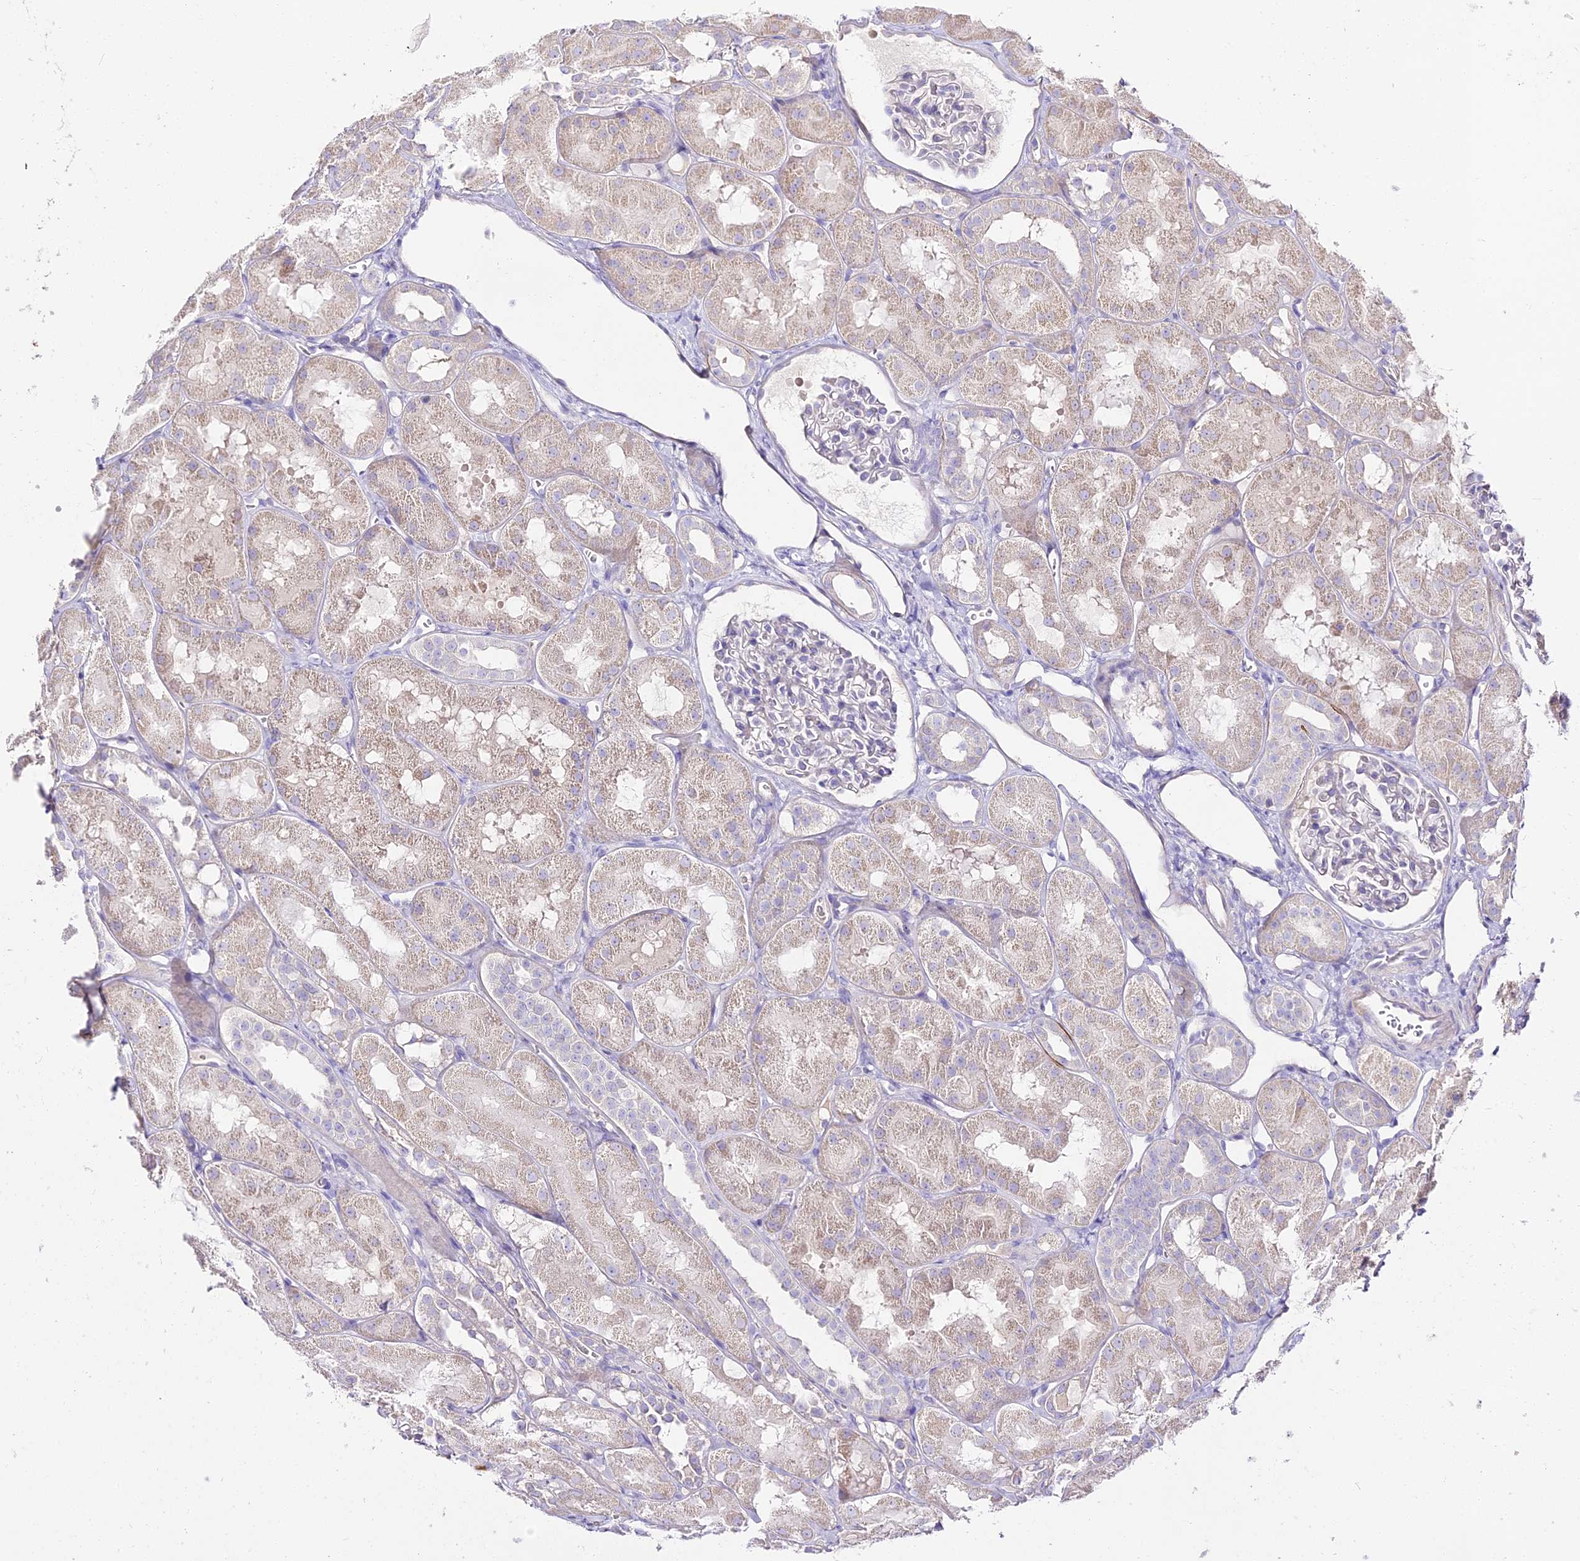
{"staining": {"intensity": "negative", "quantity": "none", "location": "none"}, "tissue": "kidney", "cell_type": "Cells in glomeruli", "image_type": "normal", "snomed": [{"axis": "morphology", "description": "Normal tissue, NOS"}, {"axis": "topography", "description": "Kidney"}, {"axis": "topography", "description": "Urinary bladder"}], "caption": "Immunohistochemistry histopathology image of normal kidney stained for a protein (brown), which exhibits no staining in cells in glomeruli.", "gene": "ALPG", "patient": {"sex": "male", "age": 16}}